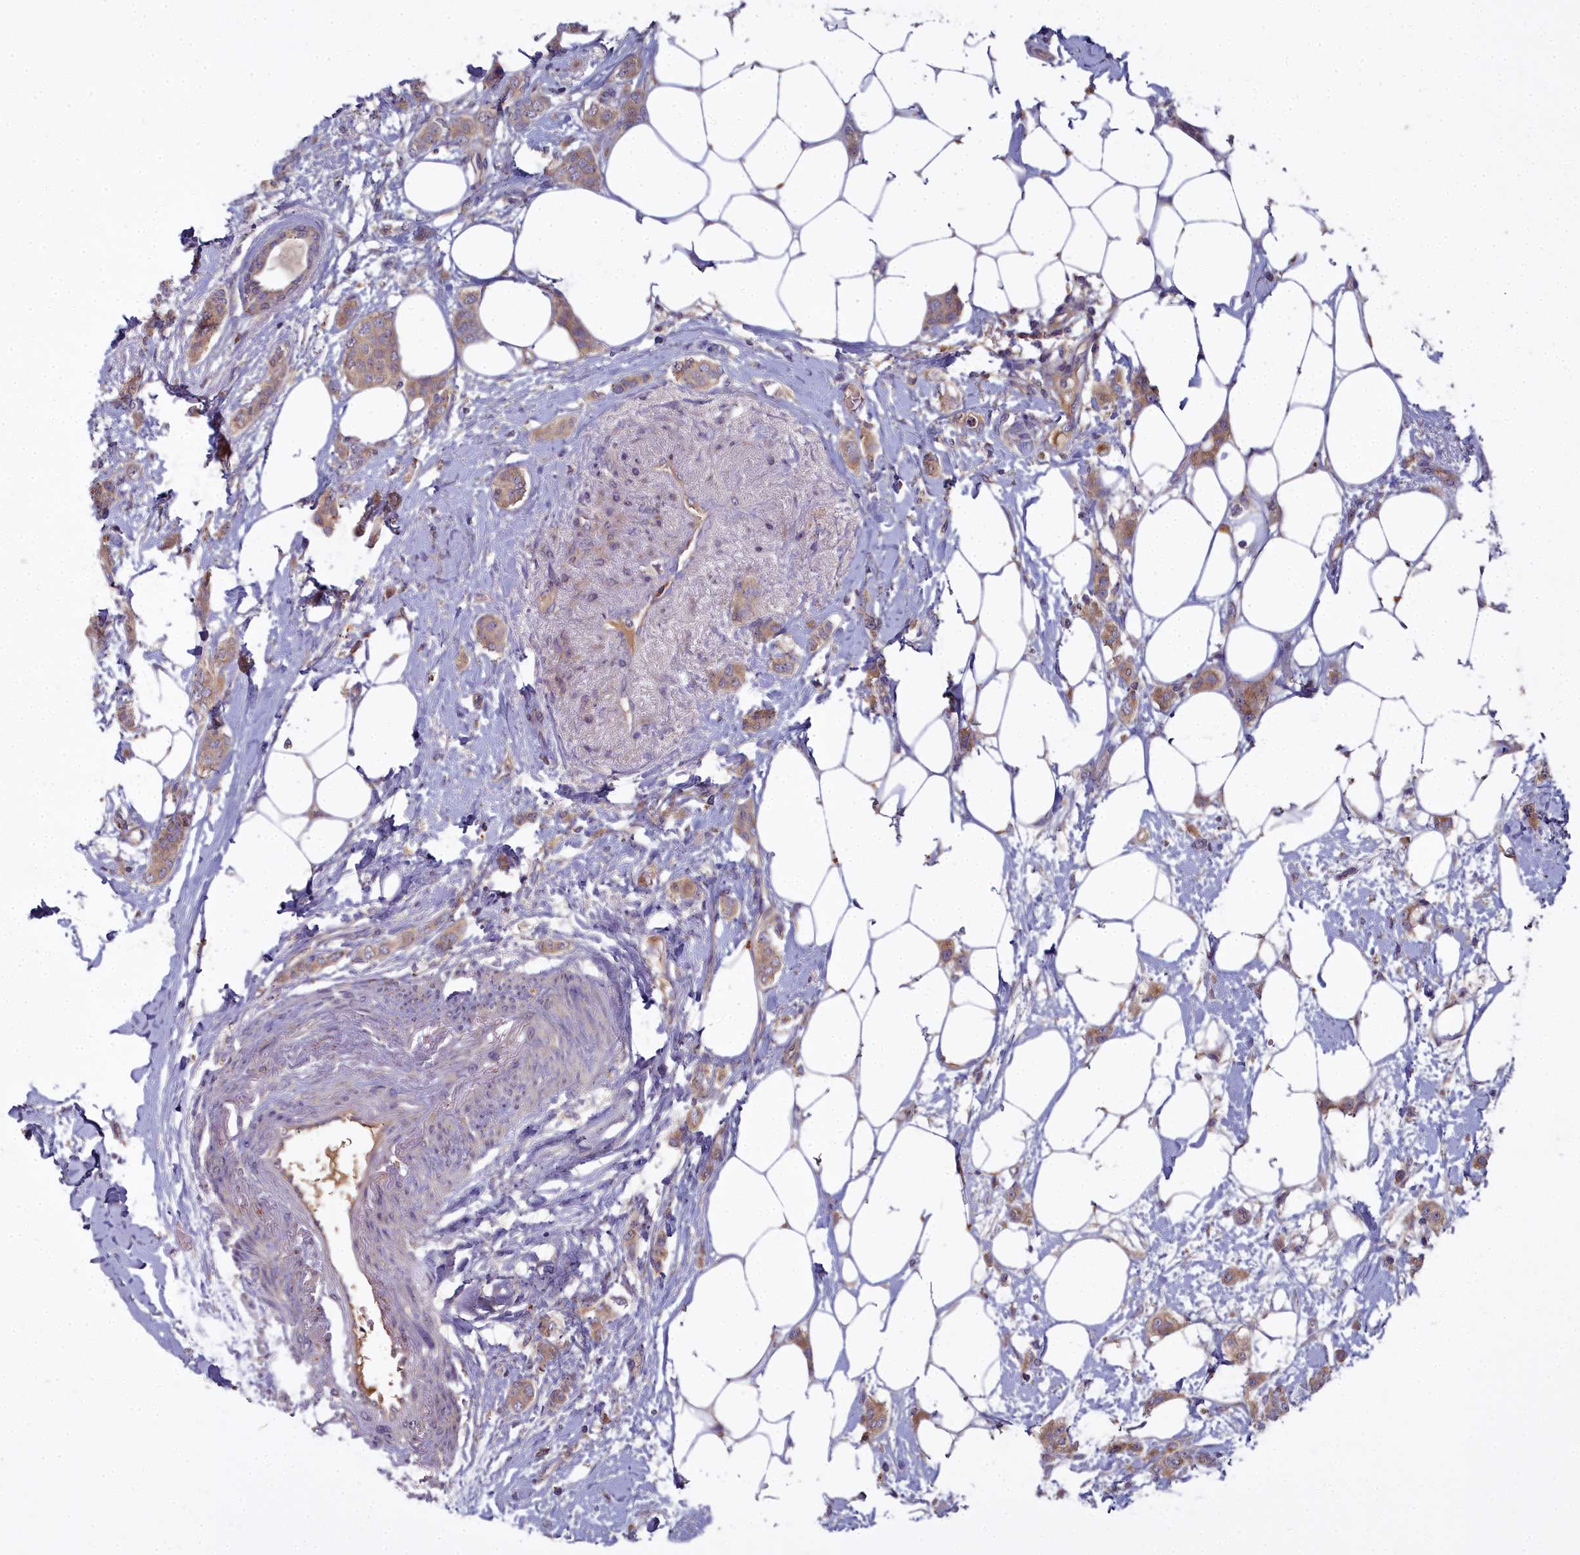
{"staining": {"intensity": "moderate", "quantity": ">75%", "location": "cytoplasmic/membranous"}, "tissue": "breast cancer", "cell_type": "Tumor cells", "image_type": "cancer", "snomed": [{"axis": "morphology", "description": "Duct carcinoma"}, {"axis": "topography", "description": "Breast"}], "caption": "An IHC micrograph of neoplastic tissue is shown. Protein staining in brown labels moderate cytoplasmic/membranous positivity in breast cancer within tumor cells. Using DAB (3,3'-diaminobenzidine) (brown) and hematoxylin (blue) stains, captured at high magnification using brightfield microscopy.", "gene": "CCDC167", "patient": {"sex": "female", "age": 72}}